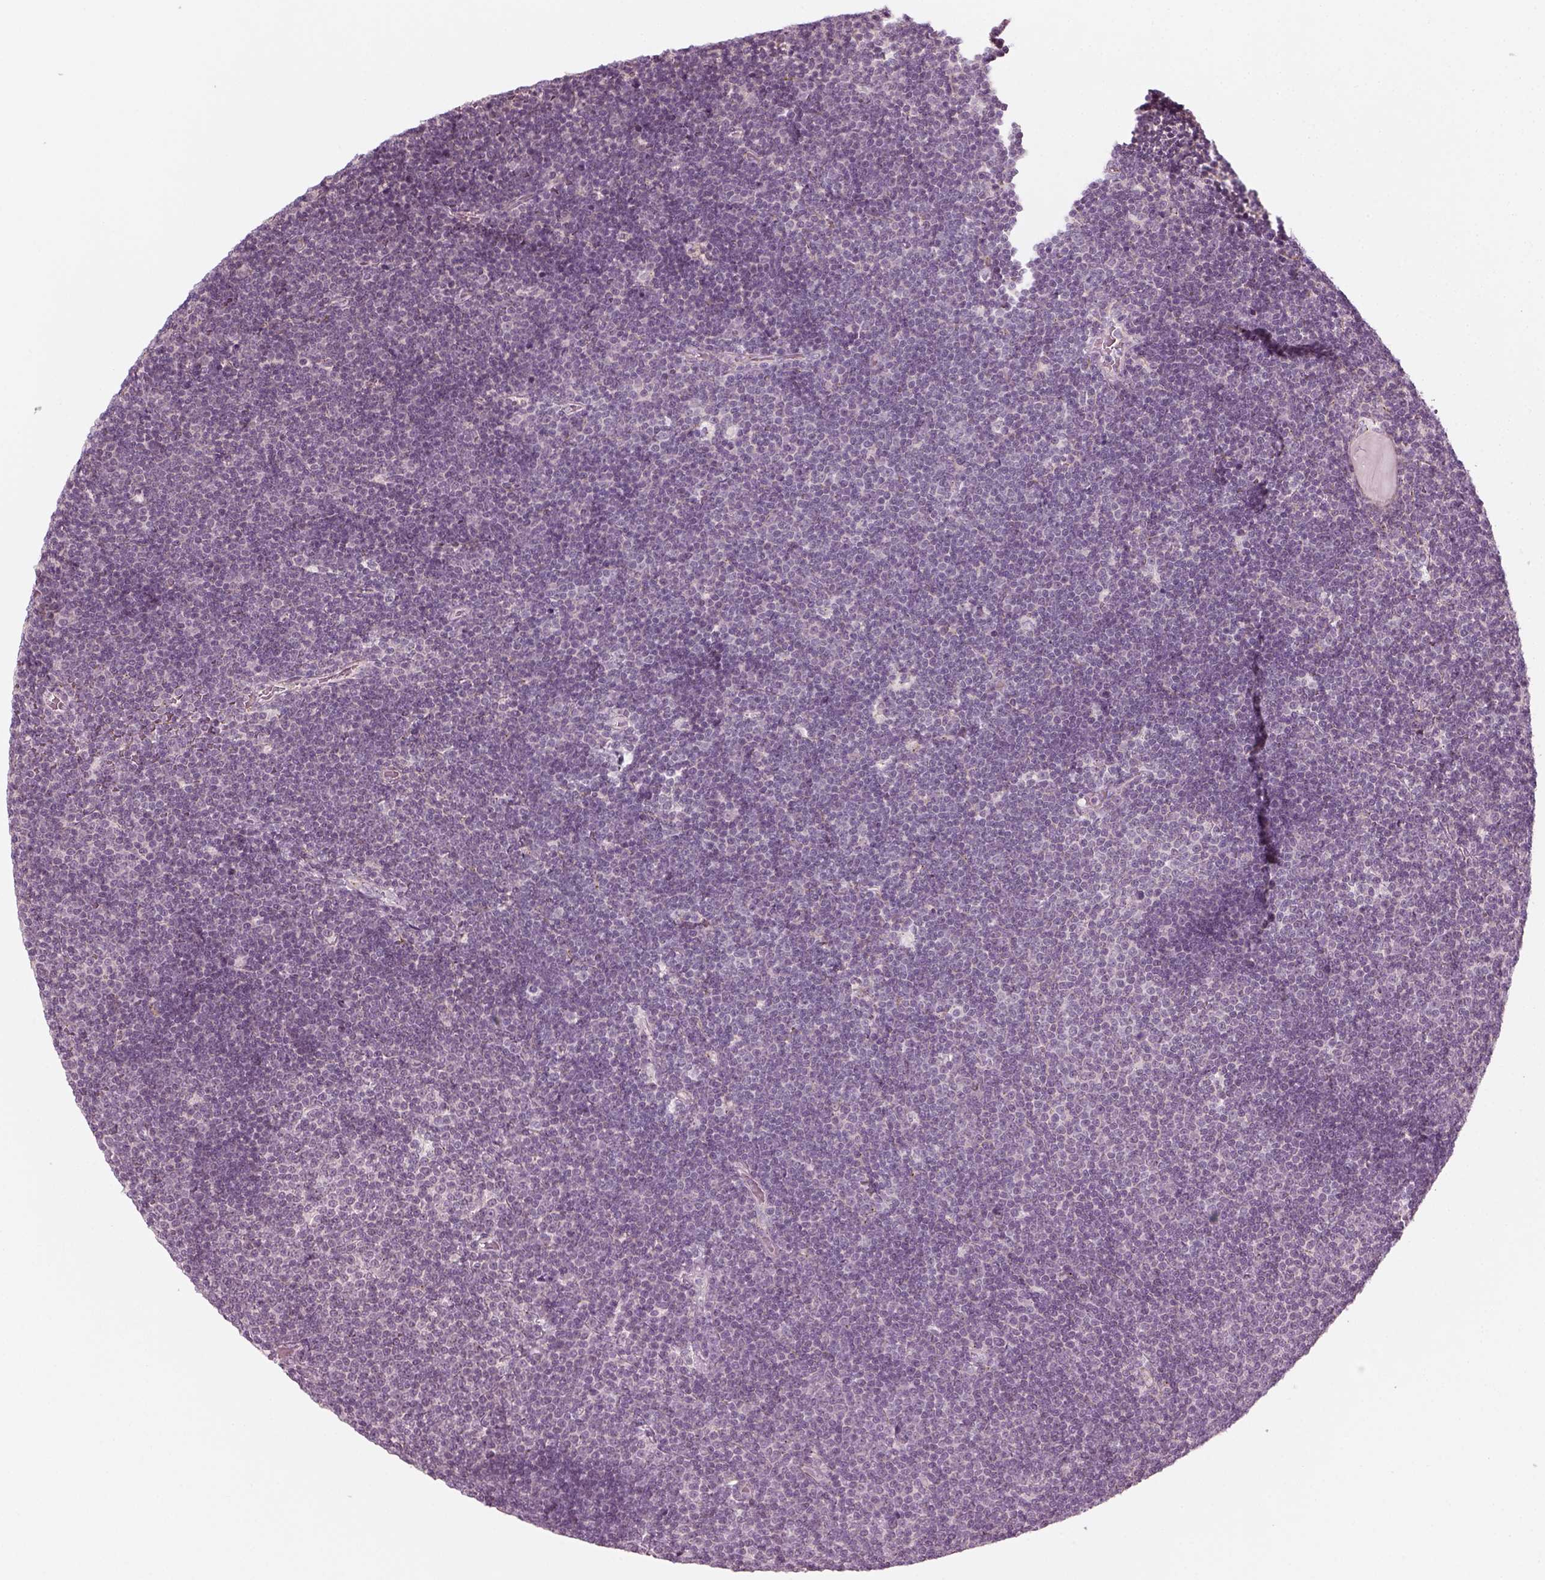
{"staining": {"intensity": "negative", "quantity": "none", "location": "none"}, "tissue": "lymphoma", "cell_type": "Tumor cells", "image_type": "cancer", "snomed": [{"axis": "morphology", "description": "Malignant lymphoma, non-Hodgkin's type, Low grade"}, {"axis": "topography", "description": "Brain"}], "caption": "Low-grade malignant lymphoma, non-Hodgkin's type stained for a protein using IHC displays no positivity tumor cells.", "gene": "MLIP", "patient": {"sex": "female", "age": 66}}